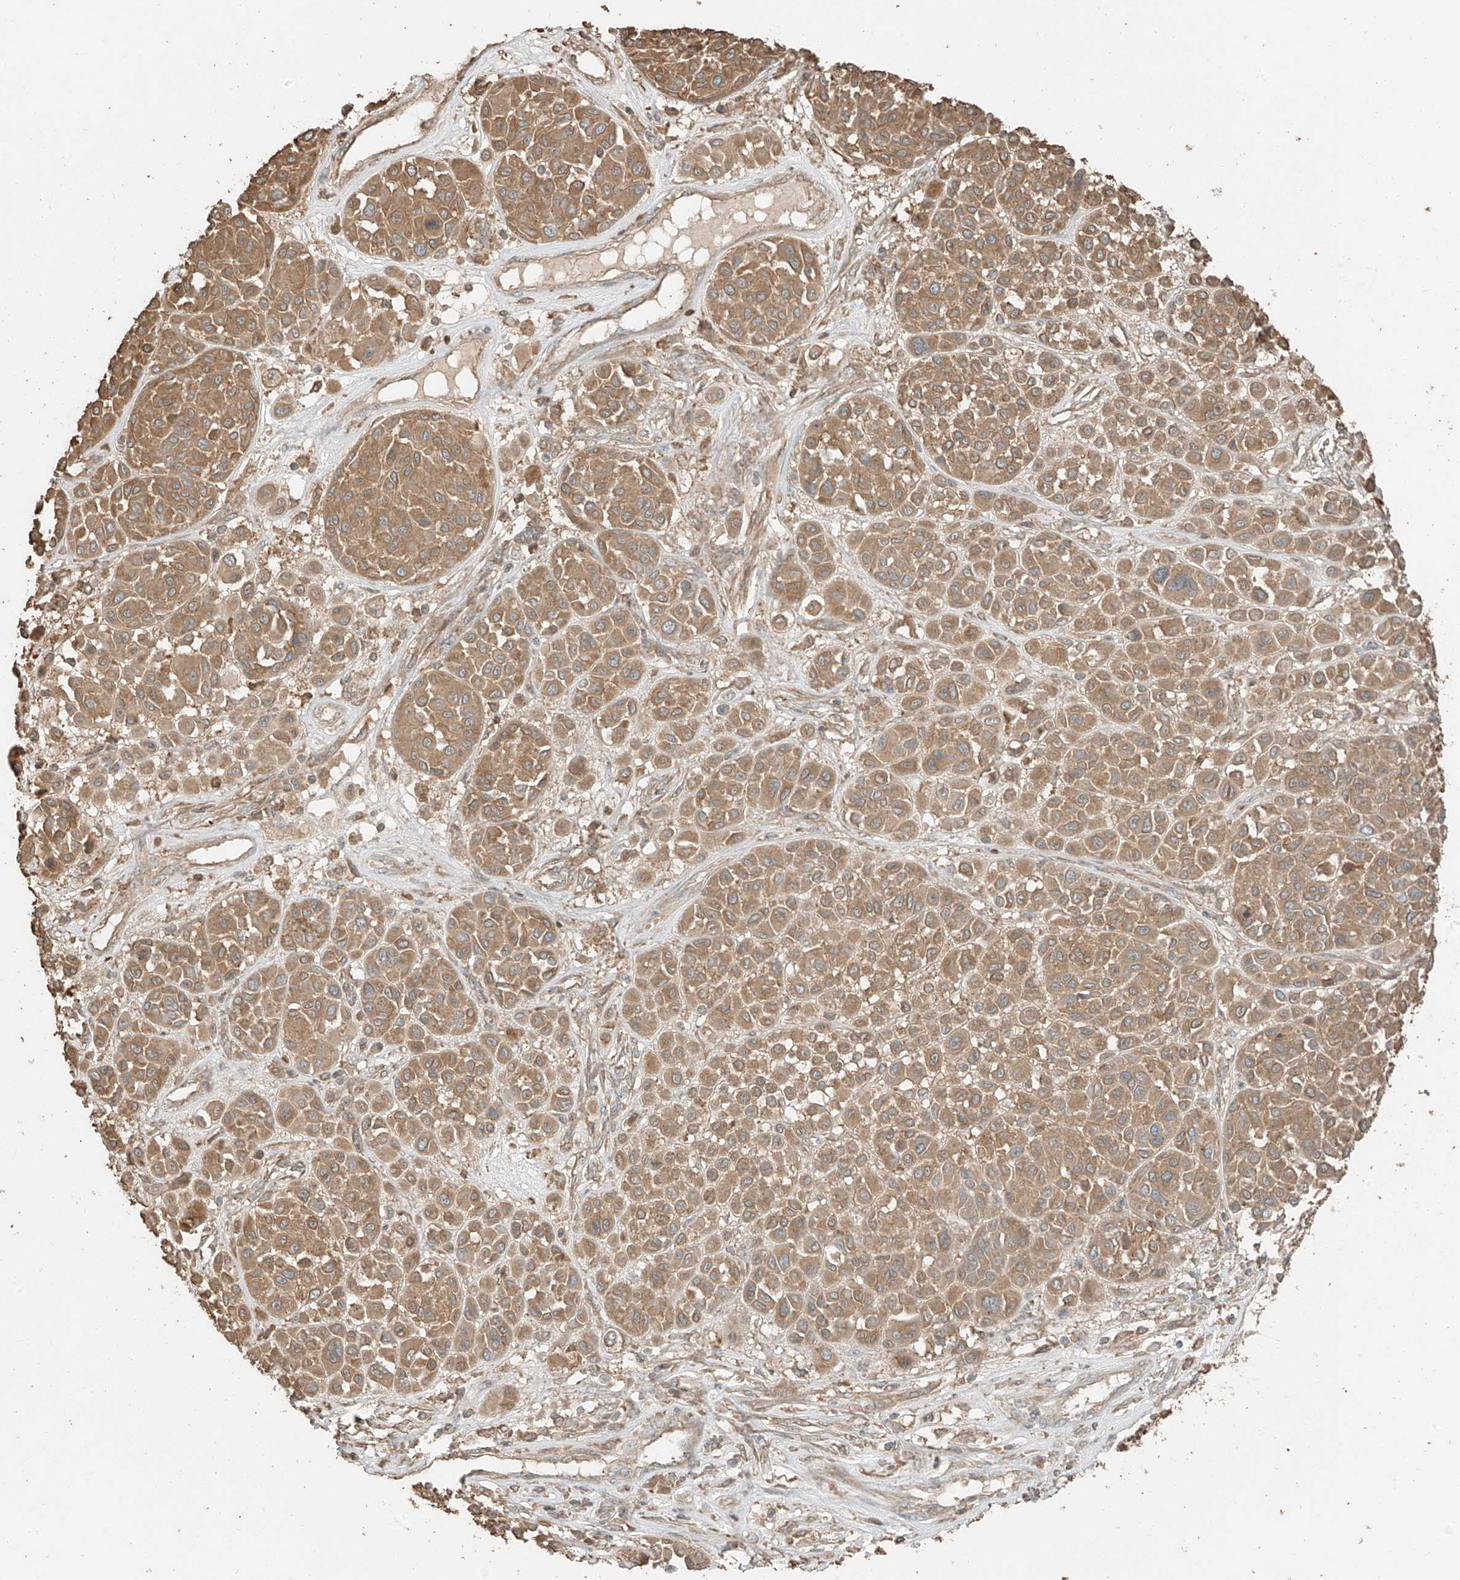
{"staining": {"intensity": "moderate", "quantity": ">75%", "location": "cytoplasmic/membranous"}, "tissue": "melanoma", "cell_type": "Tumor cells", "image_type": "cancer", "snomed": [{"axis": "morphology", "description": "Malignant melanoma, Metastatic site"}, {"axis": "topography", "description": "Soft tissue"}], "caption": "Human malignant melanoma (metastatic site) stained with a protein marker displays moderate staining in tumor cells.", "gene": "RFTN2", "patient": {"sex": "male", "age": 41}}